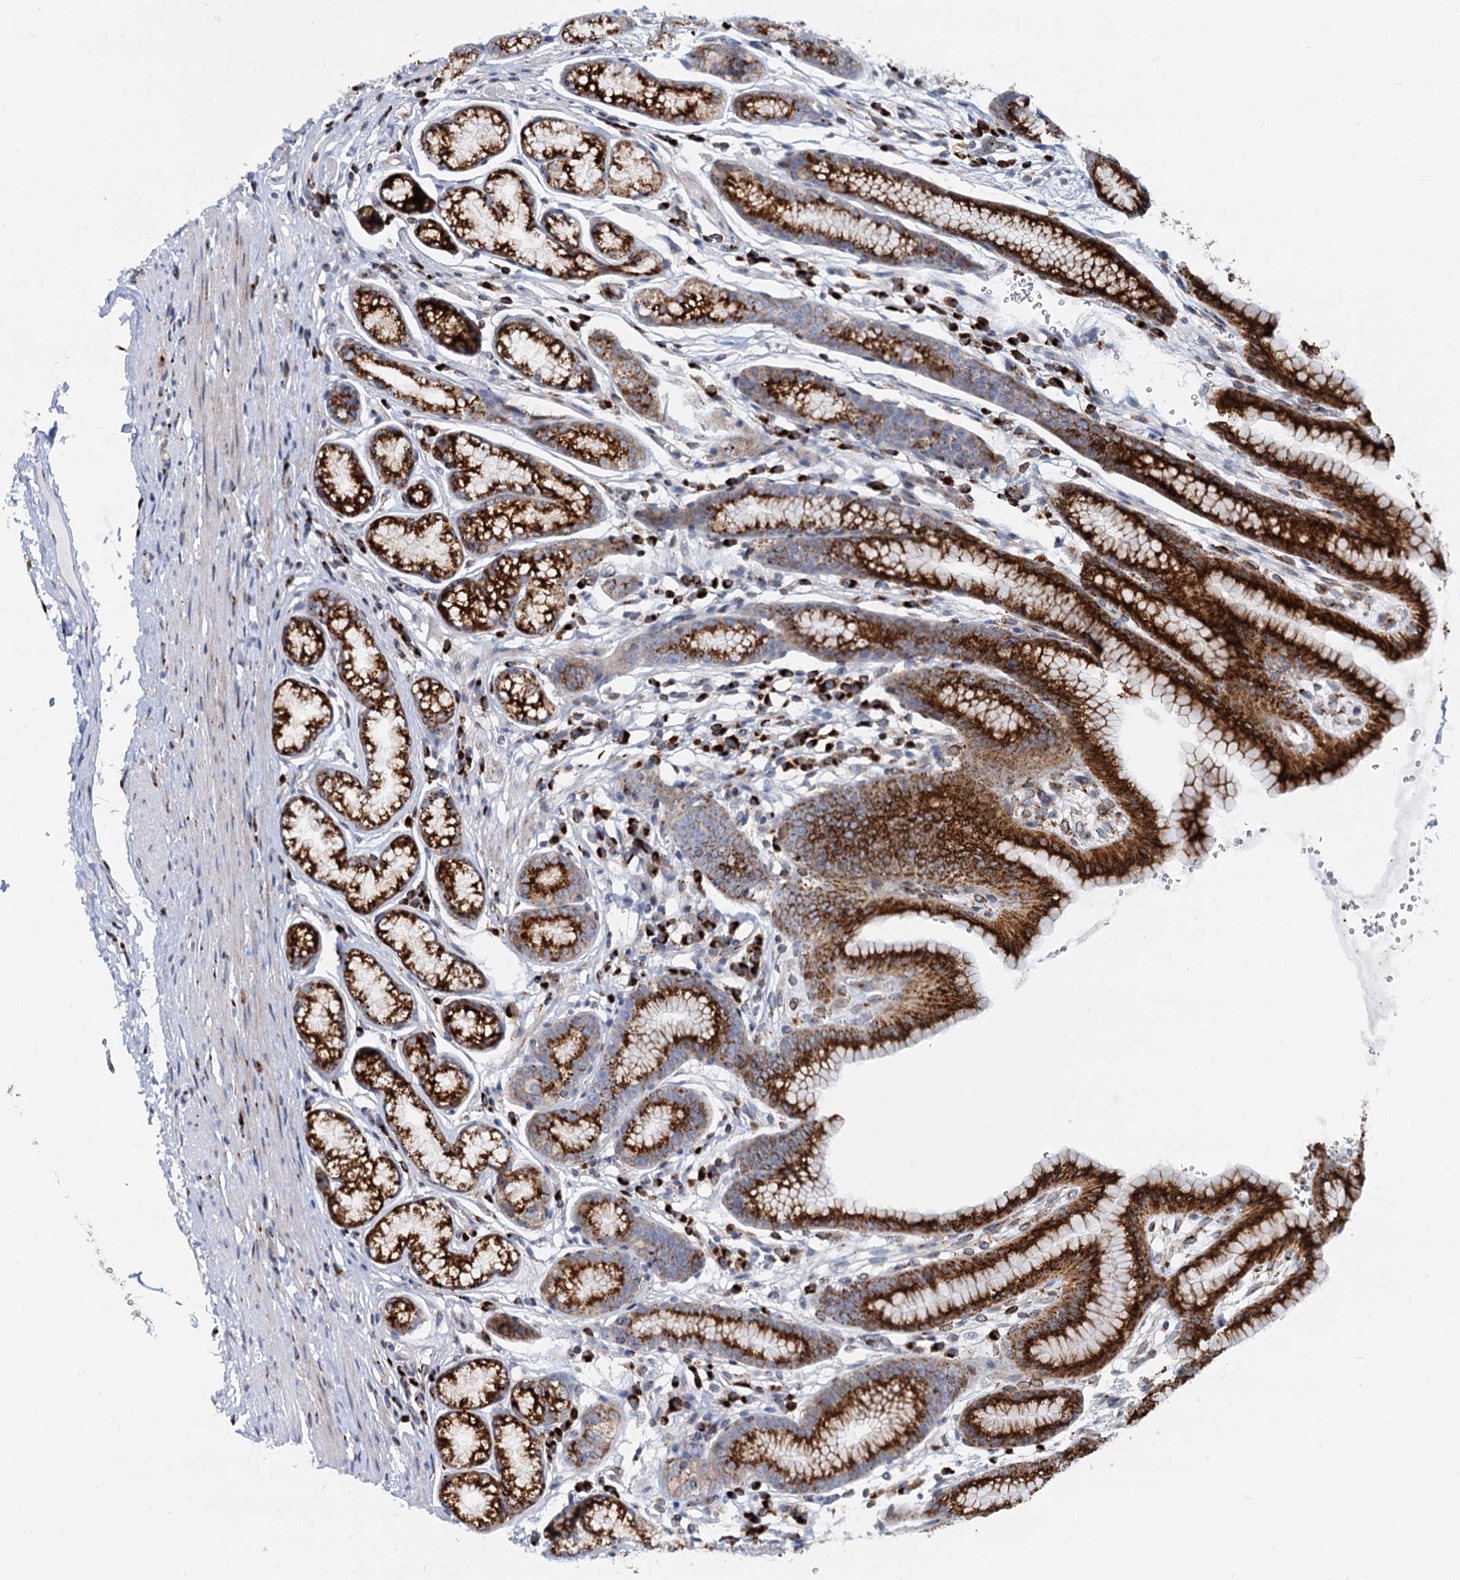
{"staining": {"intensity": "strong", "quantity": ">75%", "location": "cytoplasmic/membranous"}, "tissue": "stomach", "cell_type": "Glandular cells", "image_type": "normal", "snomed": [{"axis": "morphology", "description": "Normal tissue, NOS"}, {"axis": "topography", "description": "Stomach"}], "caption": "A high amount of strong cytoplasmic/membranous expression is appreciated in about >75% of glandular cells in unremarkable stomach.", "gene": "SUPT20H", "patient": {"sex": "male", "age": 42}}